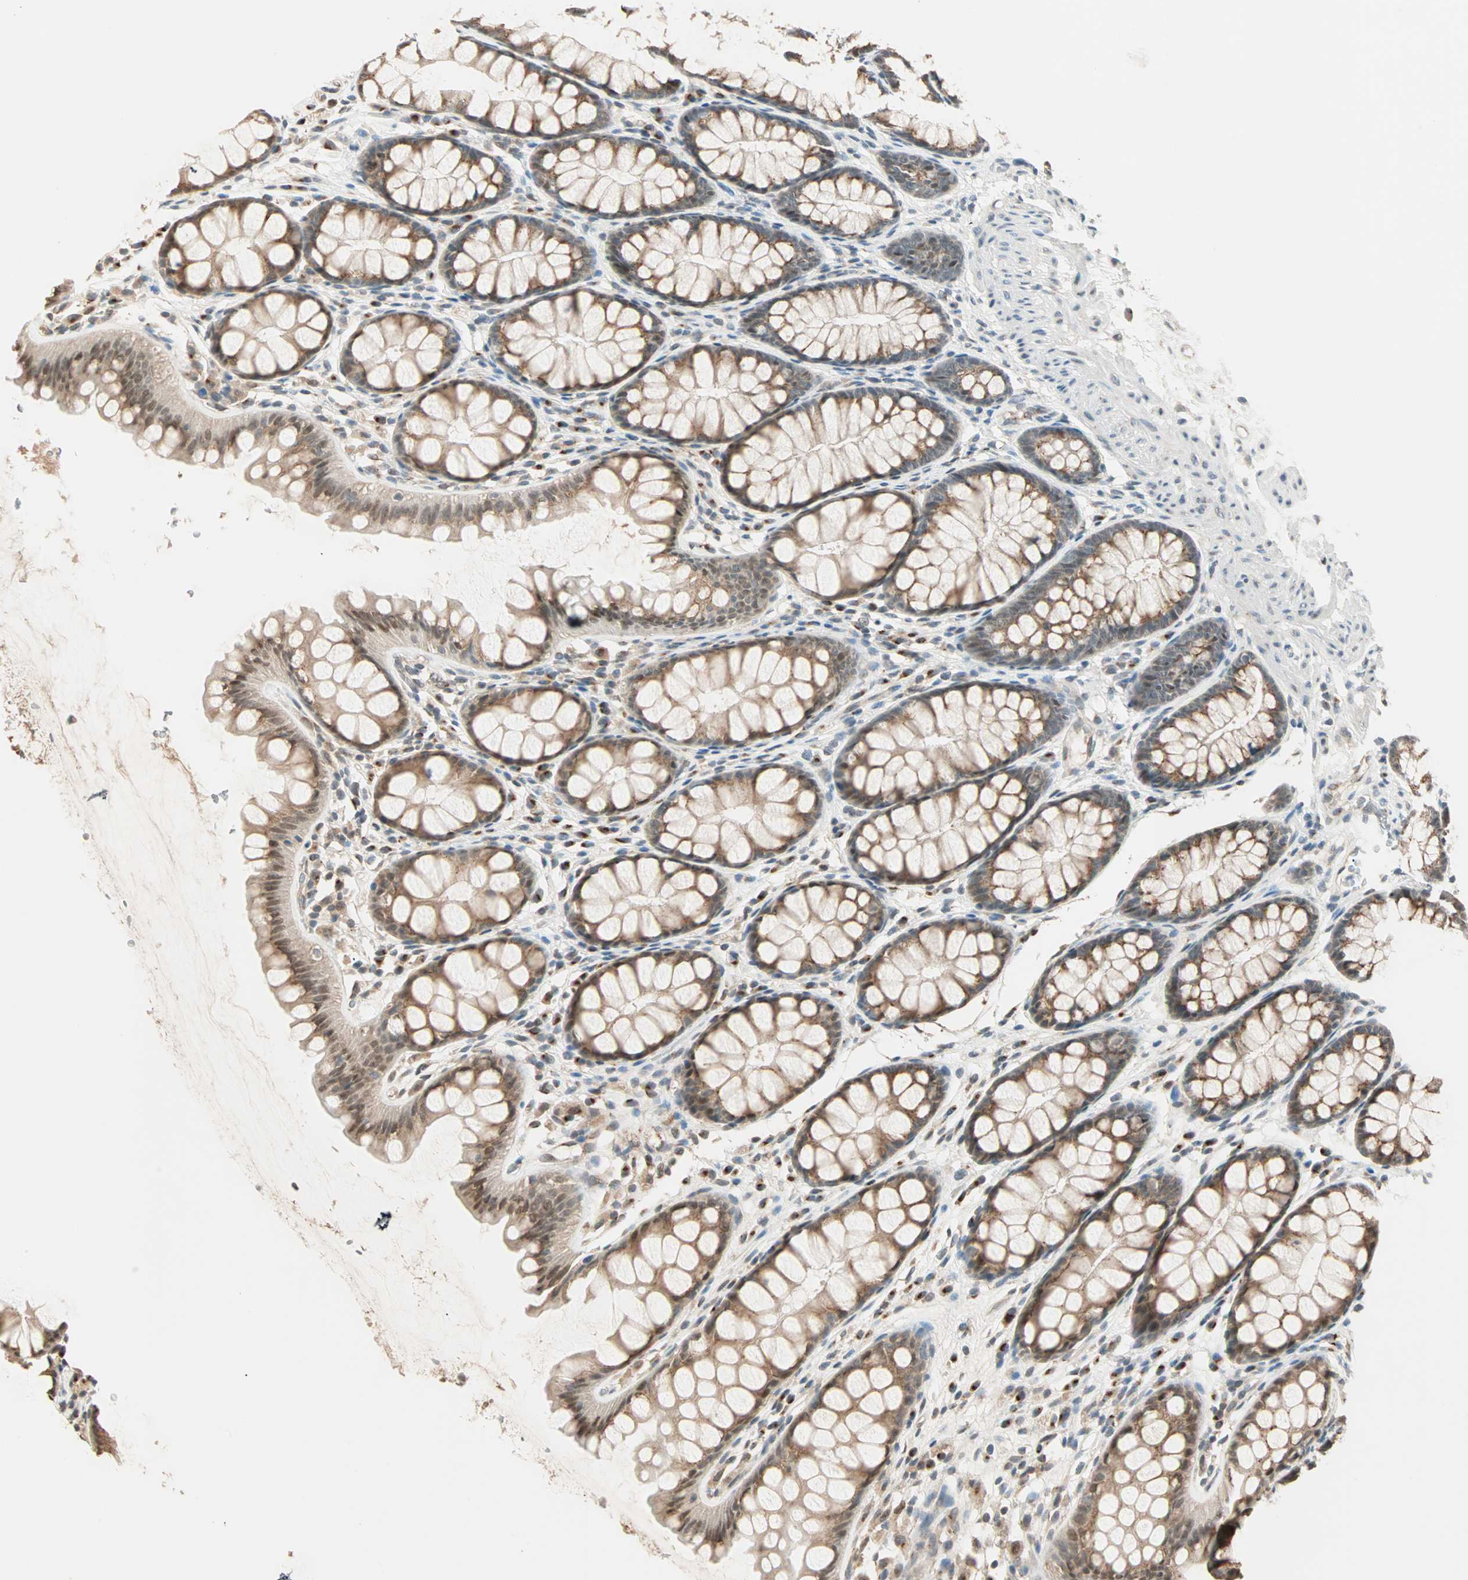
{"staining": {"intensity": "weak", "quantity": "25%-75%", "location": "cytoplasmic/membranous"}, "tissue": "colon", "cell_type": "Endothelial cells", "image_type": "normal", "snomed": [{"axis": "morphology", "description": "Normal tissue, NOS"}, {"axis": "topography", "description": "Colon"}], "caption": "Protein staining displays weak cytoplasmic/membranous positivity in approximately 25%-75% of endothelial cells in unremarkable colon. The protein of interest is stained brown, and the nuclei are stained in blue (DAB (3,3'-diaminobenzidine) IHC with brightfield microscopy, high magnification).", "gene": "PRDM2", "patient": {"sex": "female", "age": 55}}